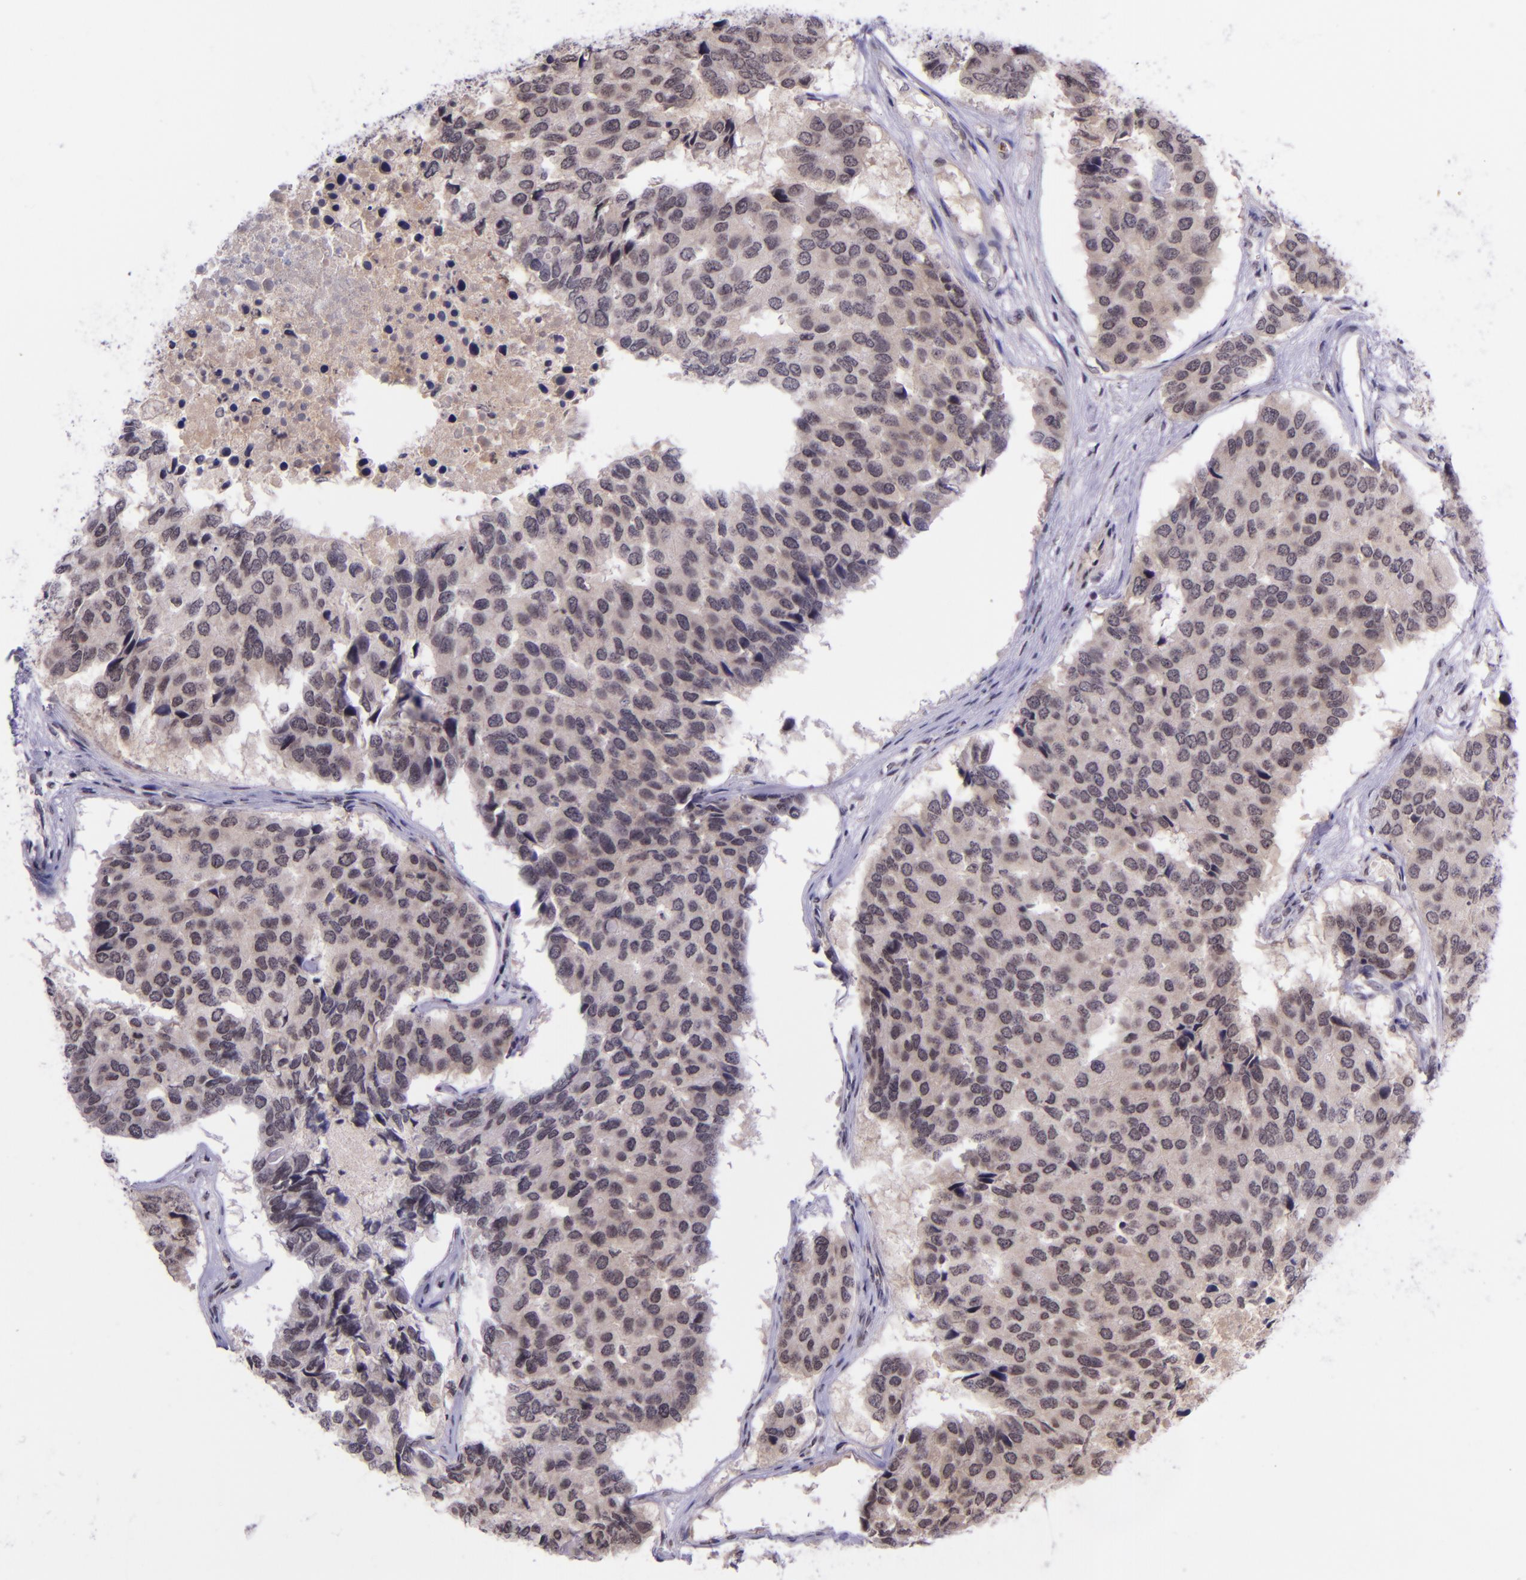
{"staining": {"intensity": "weak", "quantity": "25%-75%", "location": "cytoplasmic/membranous"}, "tissue": "pancreatic cancer", "cell_type": "Tumor cells", "image_type": "cancer", "snomed": [{"axis": "morphology", "description": "Adenocarcinoma, NOS"}, {"axis": "topography", "description": "Pancreas"}], "caption": "Immunohistochemistry photomicrograph of neoplastic tissue: adenocarcinoma (pancreatic) stained using IHC reveals low levels of weak protein expression localized specifically in the cytoplasmic/membranous of tumor cells, appearing as a cytoplasmic/membranous brown color.", "gene": "SELL", "patient": {"sex": "male", "age": 50}}